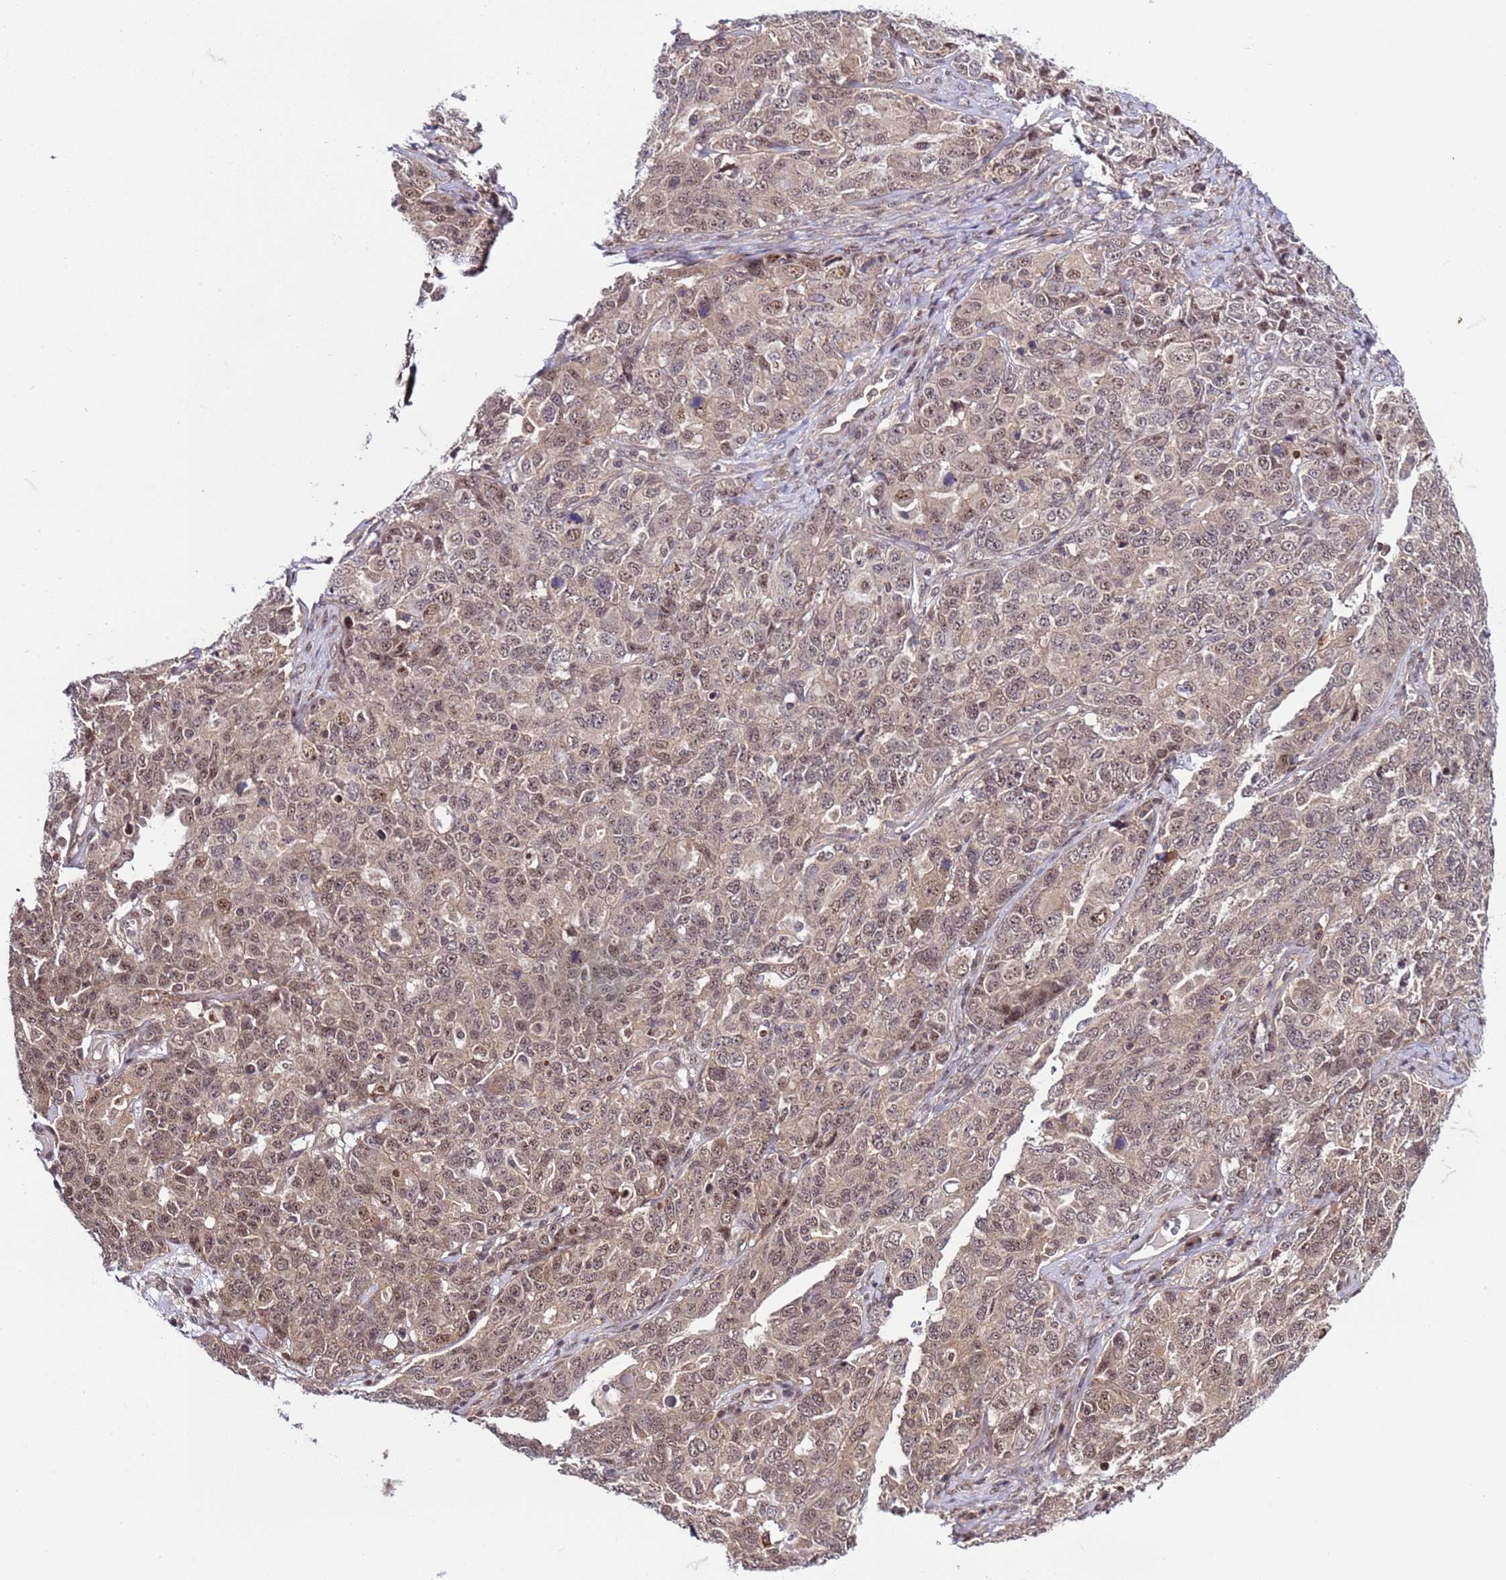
{"staining": {"intensity": "weak", "quantity": ">75%", "location": "nuclear"}, "tissue": "ovarian cancer", "cell_type": "Tumor cells", "image_type": "cancer", "snomed": [{"axis": "morphology", "description": "Carcinoma, endometroid"}, {"axis": "topography", "description": "Ovary"}], "caption": "IHC photomicrograph of neoplastic tissue: endometroid carcinoma (ovarian) stained using IHC reveals low levels of weak protein expression localized specifically in the nuclear of tumor cells, appearing as a nuclear brown color.", "gene": "GEN1", "patient": {"sex": "female", "age": 62}}